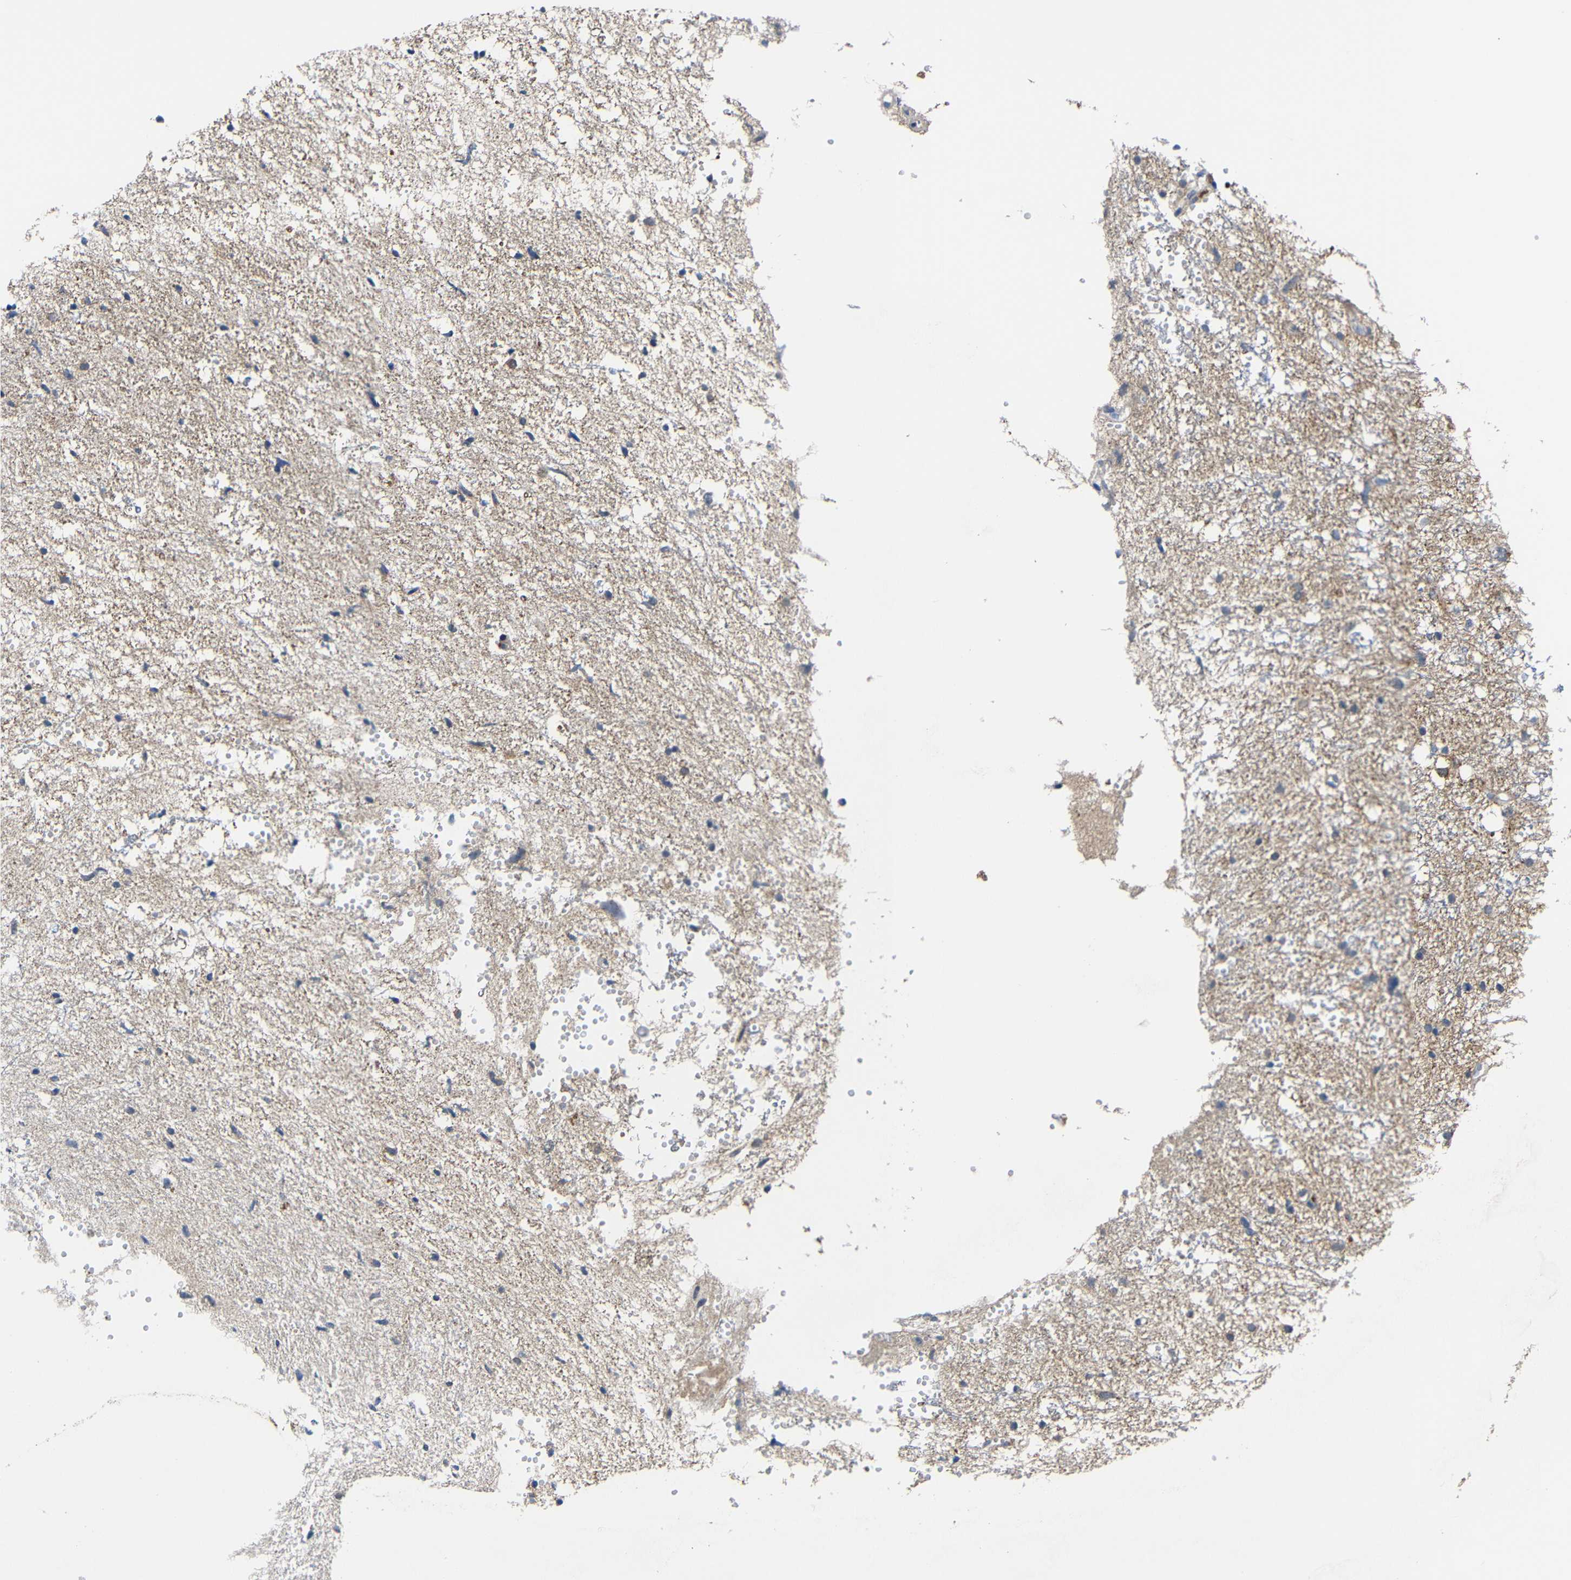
{"staining": {"intensity": "negative", "quantity": "none", "location": "none"}, "tissue": "glioma", "cell_type": "Tumor cells", "image_type": "cancer", "snomed": [{"axis": "morphology", "description": "Glioma, malignant, High grade"}, {"axis": "topography", "description": "Brain"}], "caption": "Malignant glioma (high-grade) stained for a protein using IHC displays no expression tumor cells.", "gene": "PEBP1", "patient": {"sex": "female", "age": 59}}